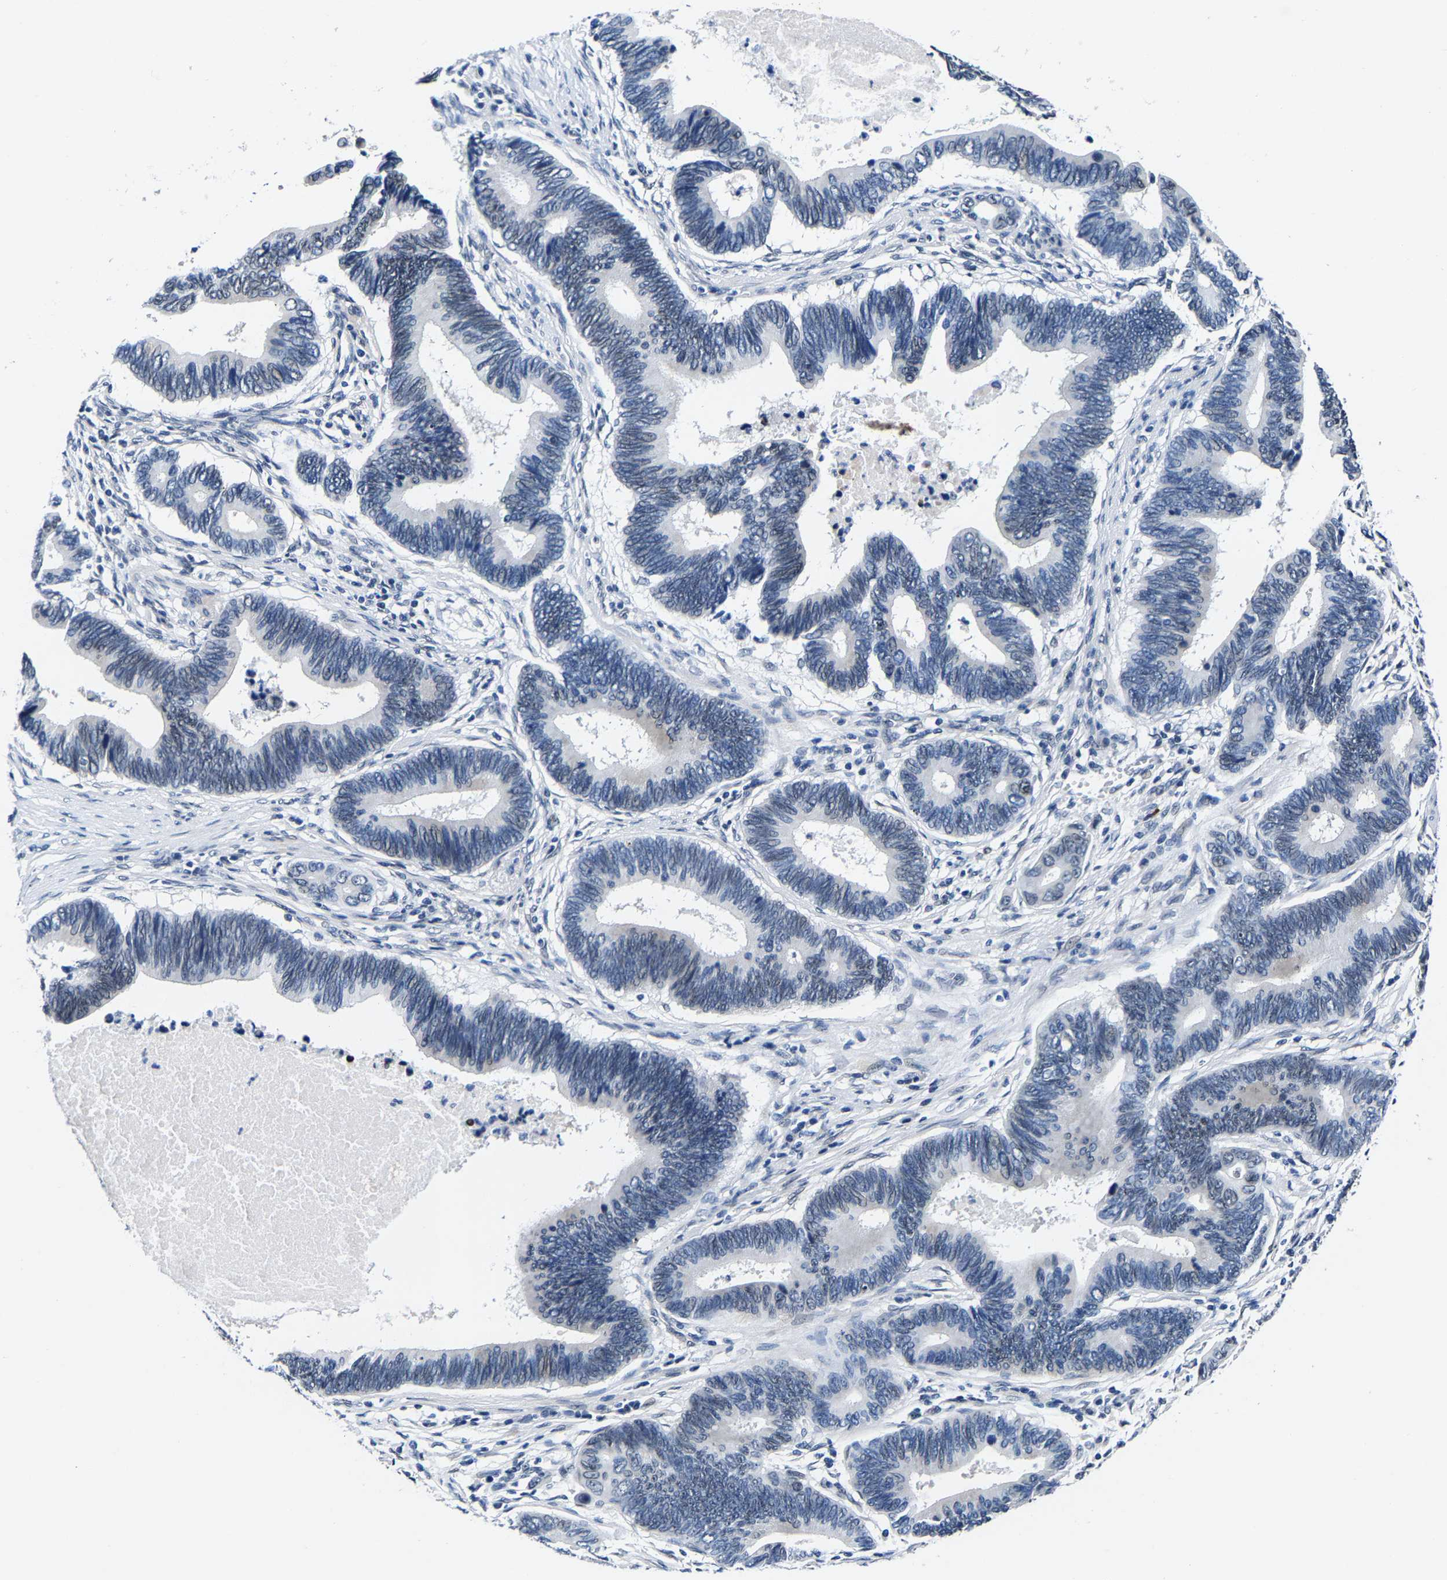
{"staining": {"intensity": "negative", "quantity": "none", "location": "none"}, "tissue": "pancreatic cancer", "cell_type": "Tumor cells", "image_type": "cancer", "snomed": [{"axis": "morphology", "description": "Adenocarcinoma, NOS"}, {"axis": "topography", "description": "Pancreas"}], "caption": "This is an immunohistochemistry (IHC) micrograph of adenocarcinoma (pancreatic). There is no staining in tumor cells.", "gene": "UBN2", "patient": {"sex": "female", "age": 70}}